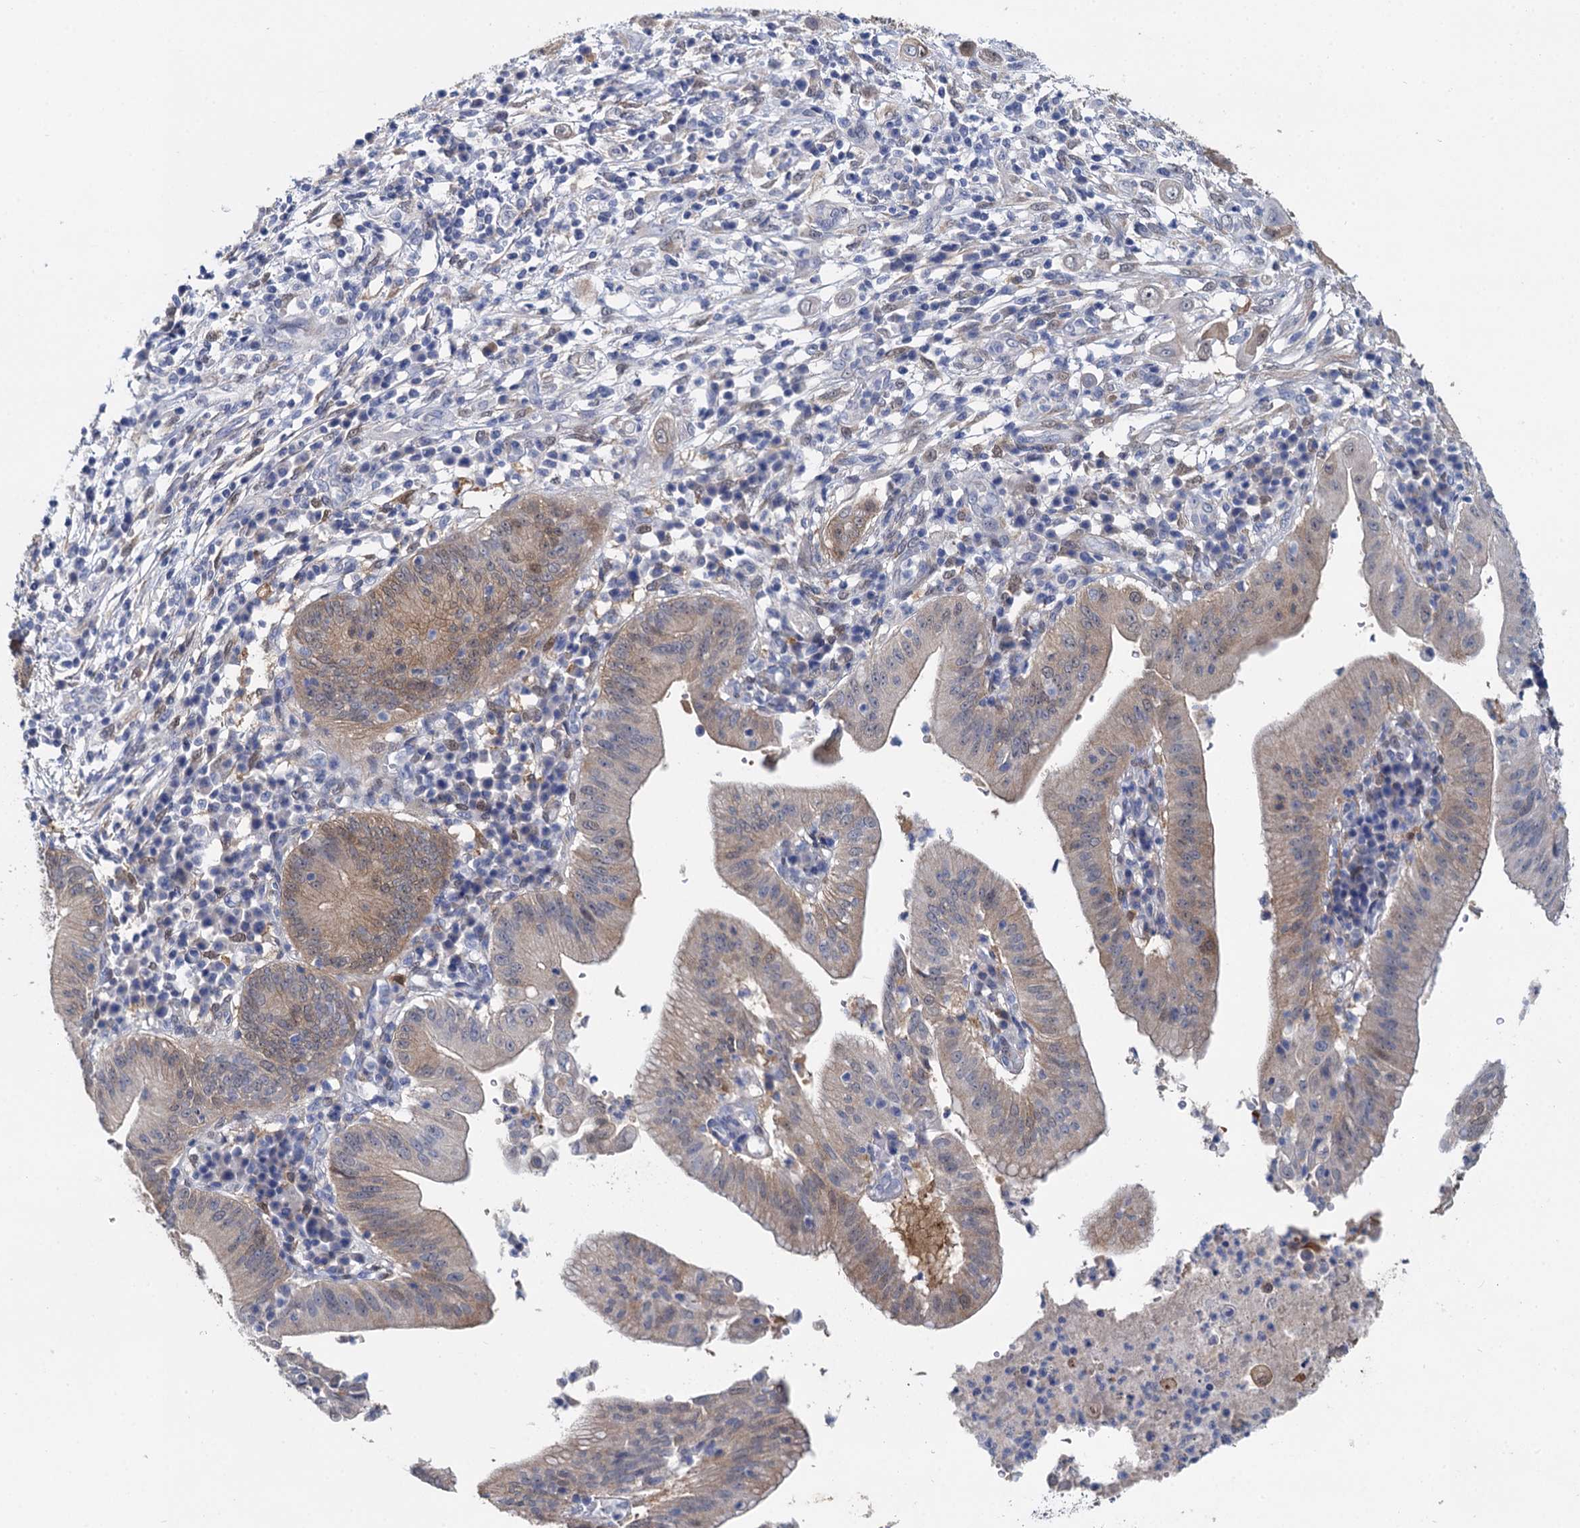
{"staining": {"intensity": "moderate", "quantity": "<25%", "location": "cytoplasmic/membranous"}, "tissue": "pancreatic cancer", "cell_type": "Tumor cells", "image_type": "cancer", "snomed": [{"axis": "morphology", "description": "Adenocarcinoma, NOS"}, {"axis": "topography", "description": "Pancreas"}], "caption": "Pancreatic cancer (adenocarcinoma) was stained to show a protein in brown. There is low levels of moderate cytoplasmic/membranous expression in approximately <25% of tumor cells. (Stains: DAB (3,3'-diaminobenzidine) in brown, nuclei in blue, Microscopy: brightfield microscopy at high magnification).", "gene": "GSTM3", "patient": {"sex": "male", "age": 68}}